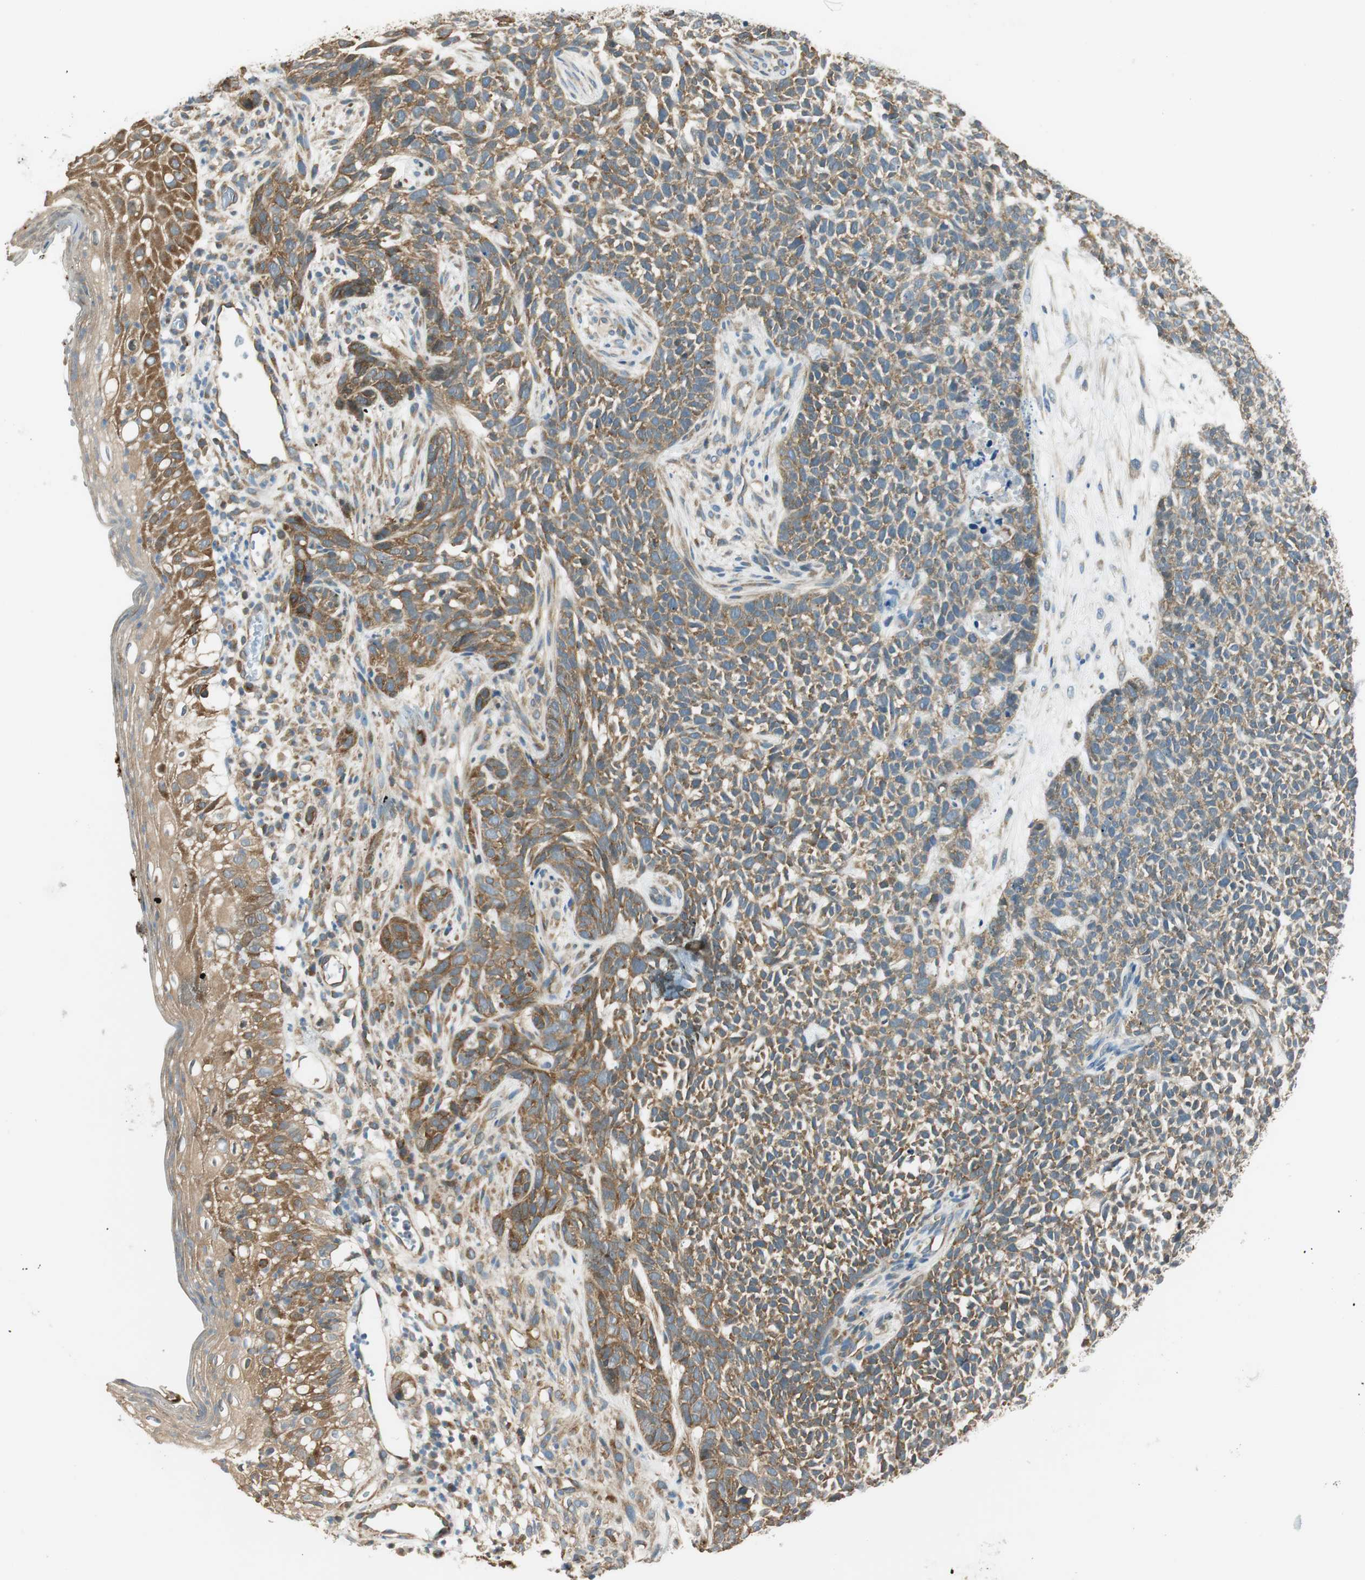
{"staining": {"intensity": "moderate", "quantity": ">75%", "location": "cytoplasmic/membranous"}, "tissue": "skin cancer", "cell_type": "Tumor cells", "image_type": "cancer", "snomed": [{"axis": "morphology", "description": "Basal cell carcinoma"}, {"axis": "topography", "description": "Skin"}], "caption": "Immunohistochemistry (IHC) staining of basal cell carcinoma (skin), which exhibits medium levels of moderate cytoplasmic/membranous staining in approximately >75% of tumor cells indicating moderate cytoplasmic/membranous protein expression. The staining was performed using DAB (brown) for protein detection and nuclei were counterstained in hematoxylin (blue).", "gene": "PI4K2B", "patient": {"sex": "female", "age": 84}}